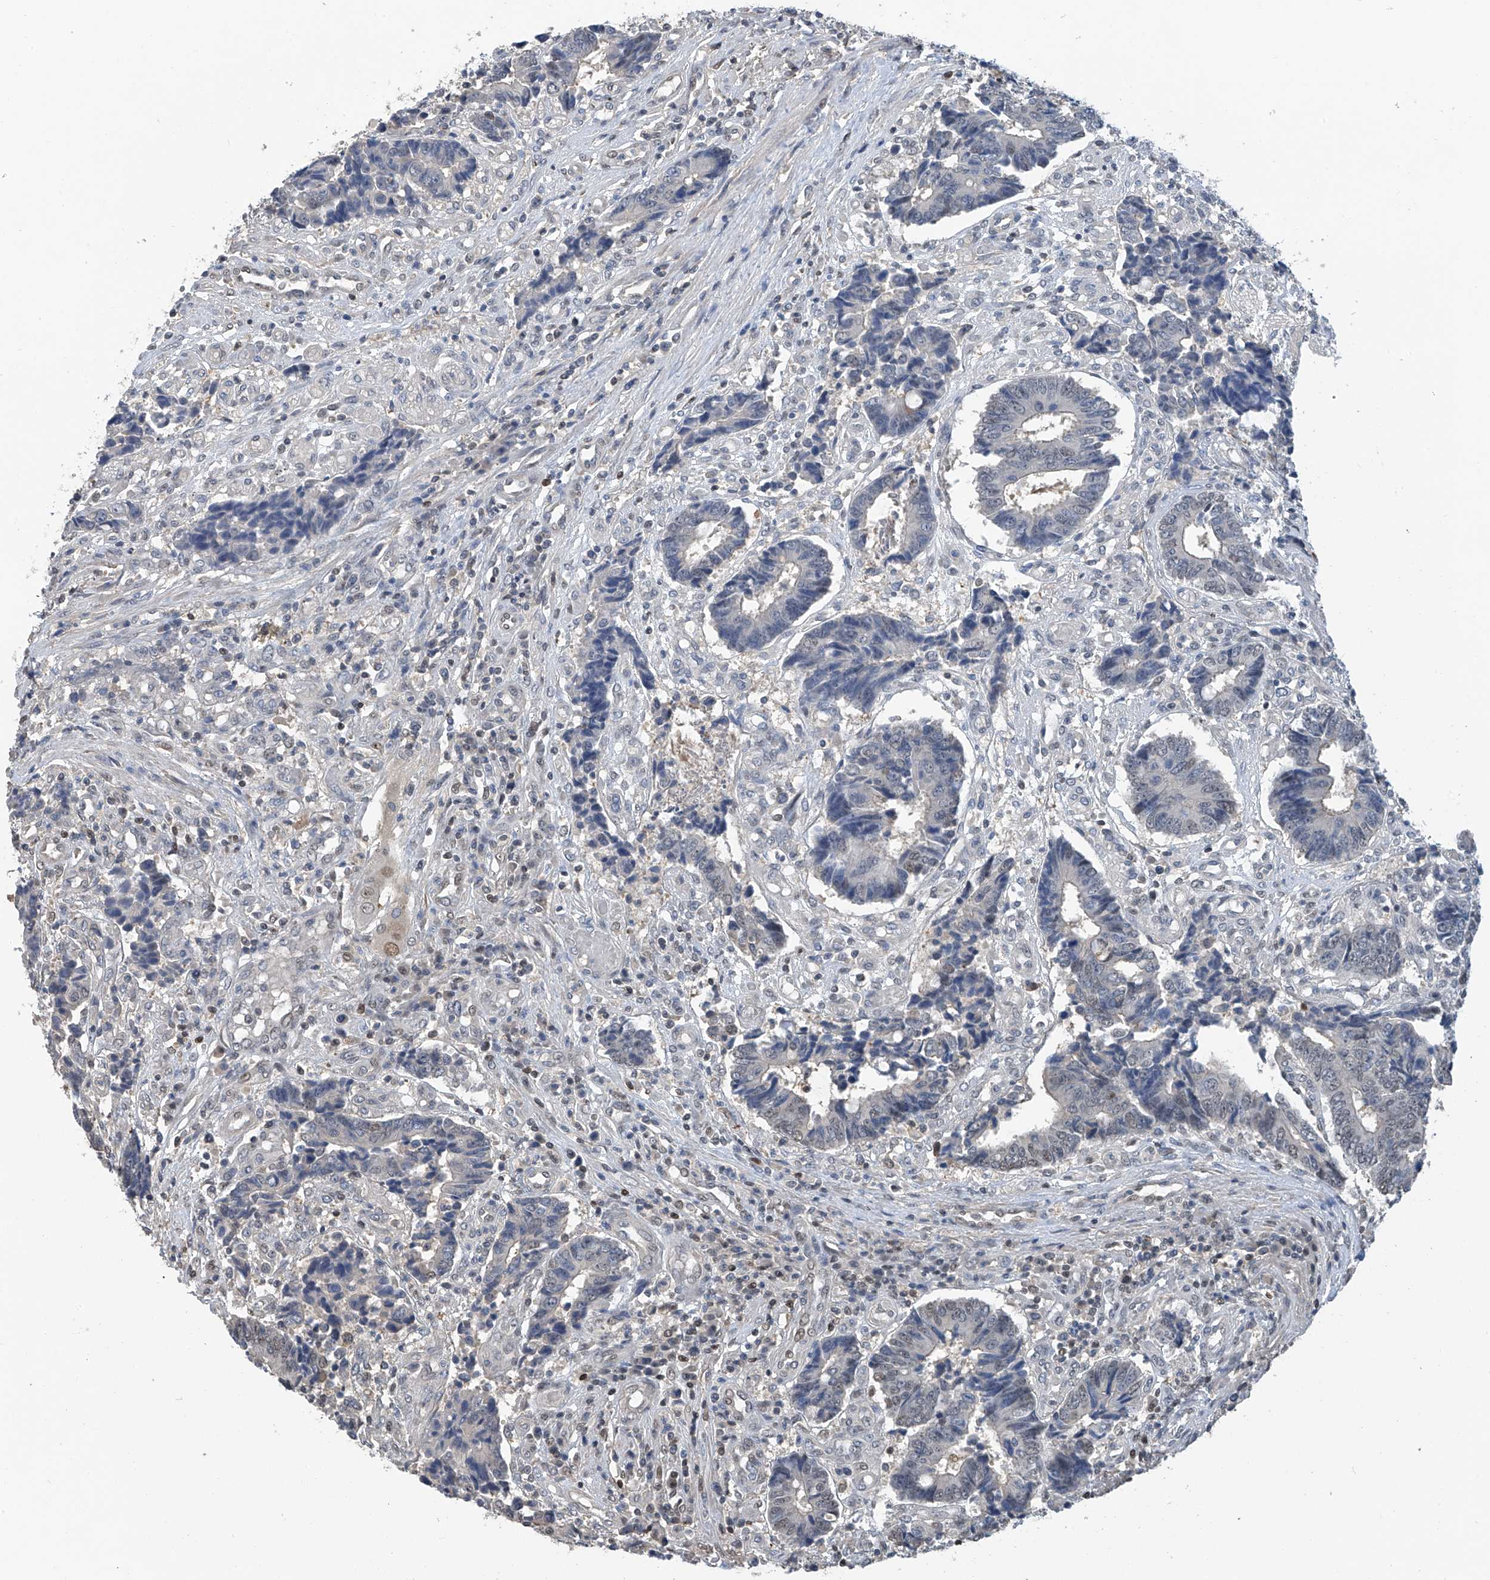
{"staining": {"intensity": "negative", "quantity": "none", "location": "none"}, "tissue": "colorectal cancer", "cell_type": "Tumor cells", "image_type": "cancer", "snomed": [{"axis": "morphology", "description": "Adenocarcinoma, NOS"}, {"axis": "topography", "description": "Rectum"}], "caption": "A micrograph of colorectal cancer (adenocarcinoma) stained for a protein reveals no brown staining in tumor cells.", "gene": "PMM1", "patient": {"sex": "male", "age": 84}}